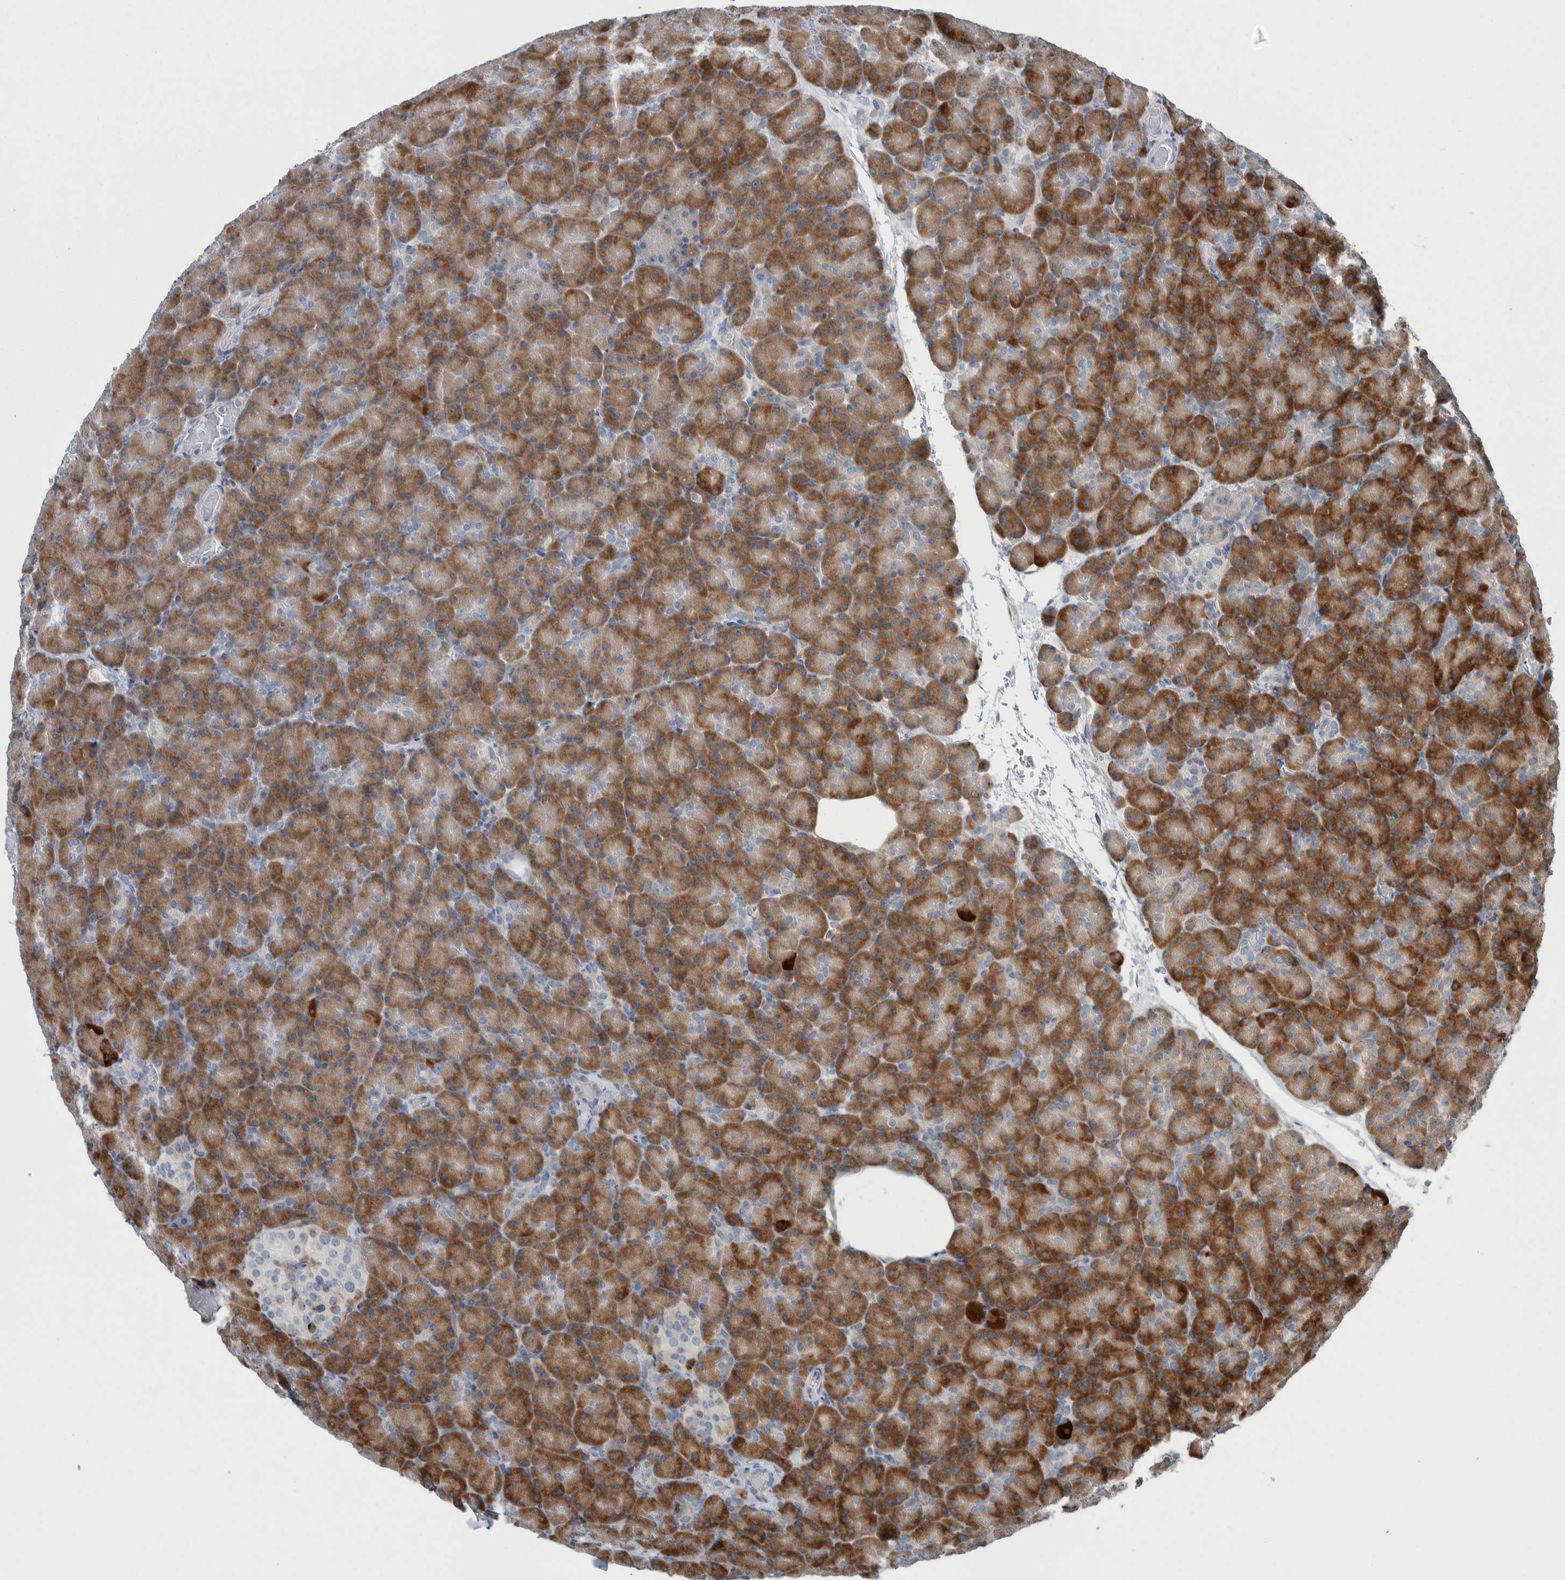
{"staining": {"intensity": "strong", "quantity": ">75%", "location": "cytoplasmic/membranous"}, "tissue": "pancreas", "cell_type": "Exocrine glandular cells", "image_type": "normal", "snomed": [{"axis": "morphology", "description": "Normal tissue, NOS"}, {"axis": "topography", "description": "Pancreas"}], "caption": "Unremarkable pancreas reveals strong cytoplasmic/membranous positivity in about >75% of exocrine glandular cells, visualized by immunohistochemistry.", "gene": "USP25", "patient": {"sex": "female", "age": 43}}